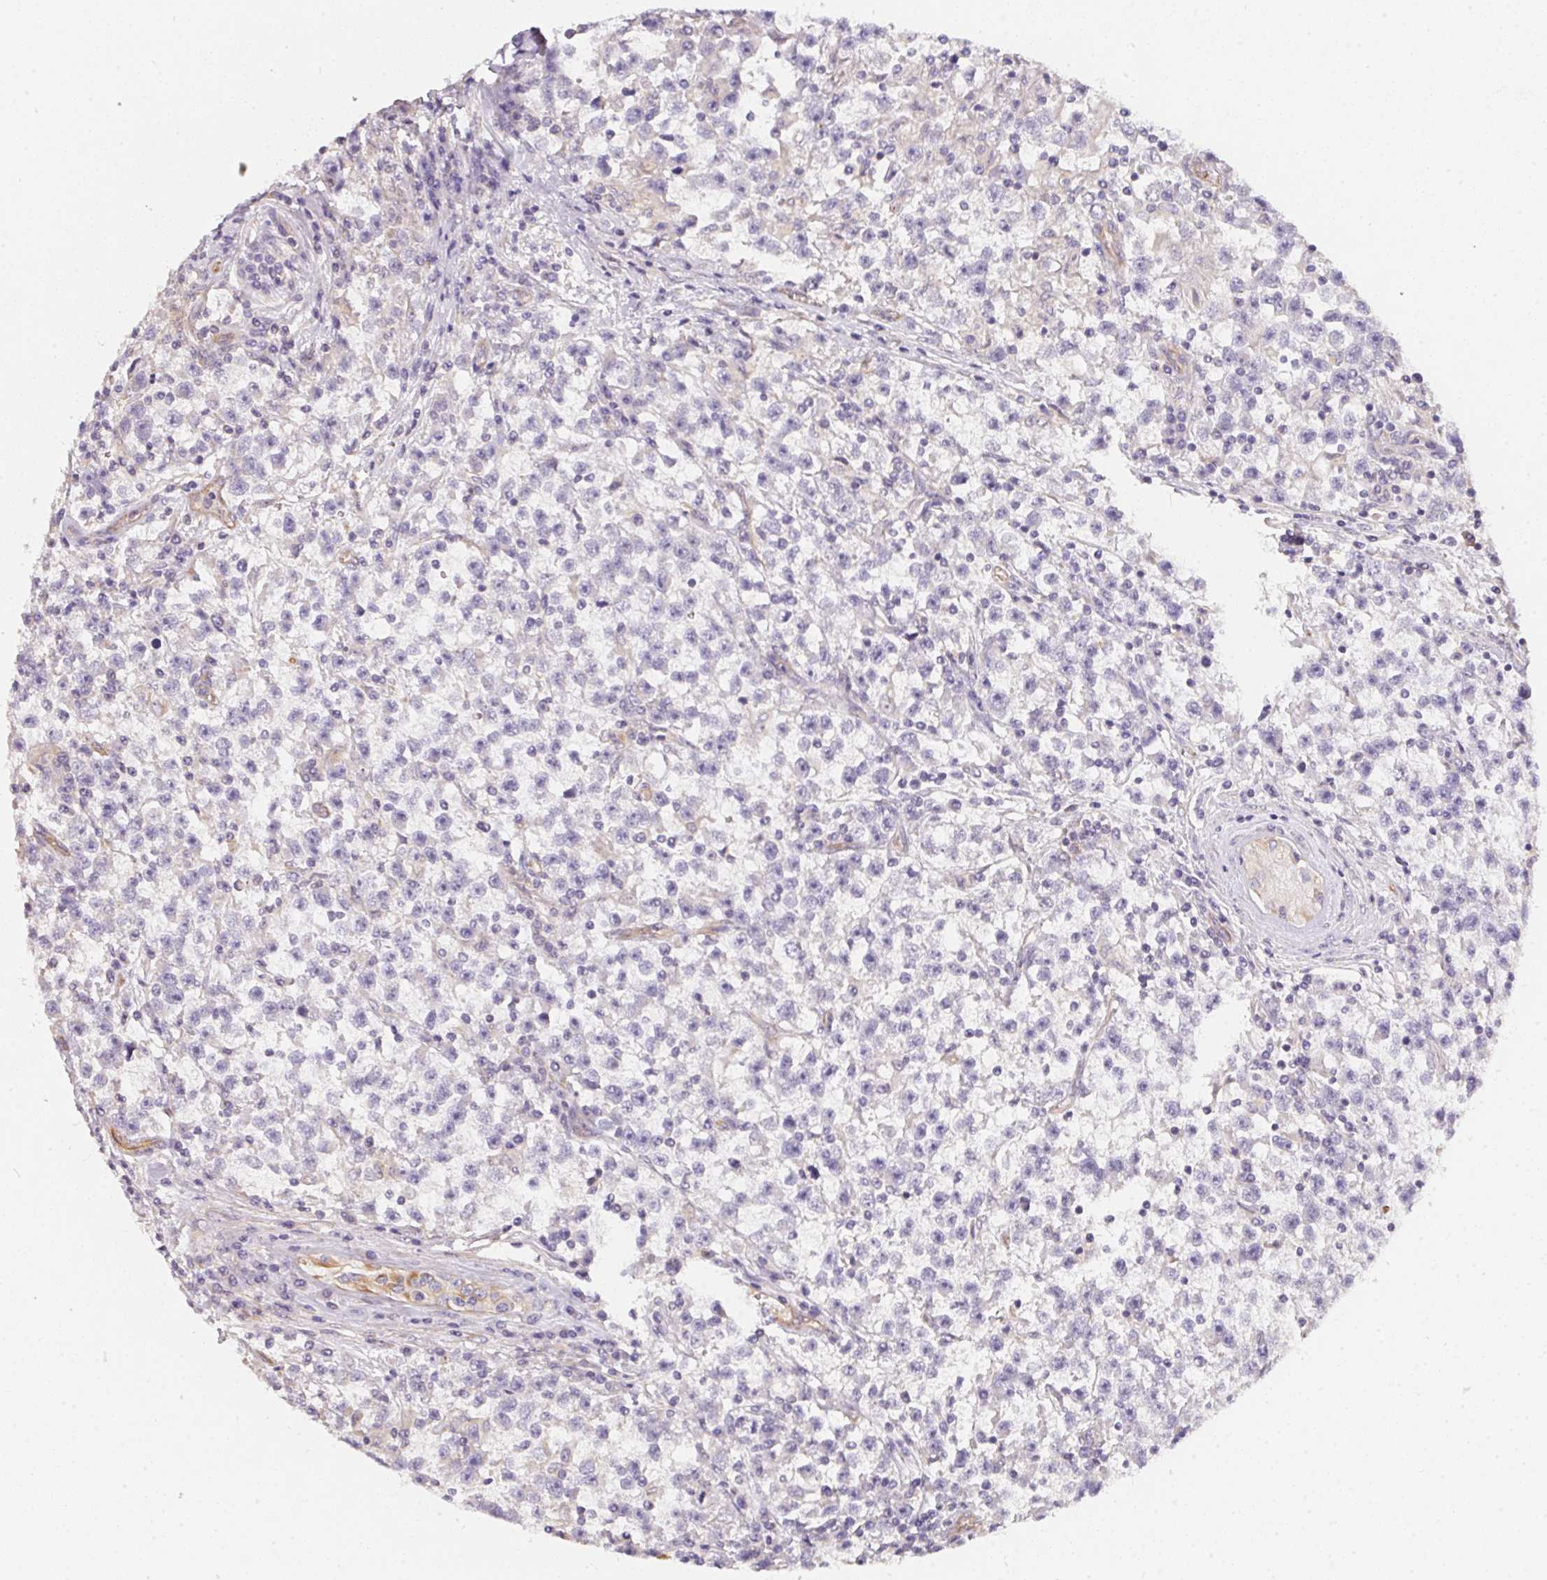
{"staining": {"intensity": "negative", "quantity": "none", "location": "none"}, "tissue": "testis cancer", "cell_type": "Tumor cells", "image_type": "cancer", "snomed": [{"axis": "morphology", "description": "Seminoma, NOS"}, {"axis": "topography", "description": "Testis"}], "caption": "DAB immunohistochemical staining of testis cancer (seminoma) exhibits no significant staining in tumor cells.", "gene": "TBKBP1", "patient": {"sex": "male", "age": 31}}